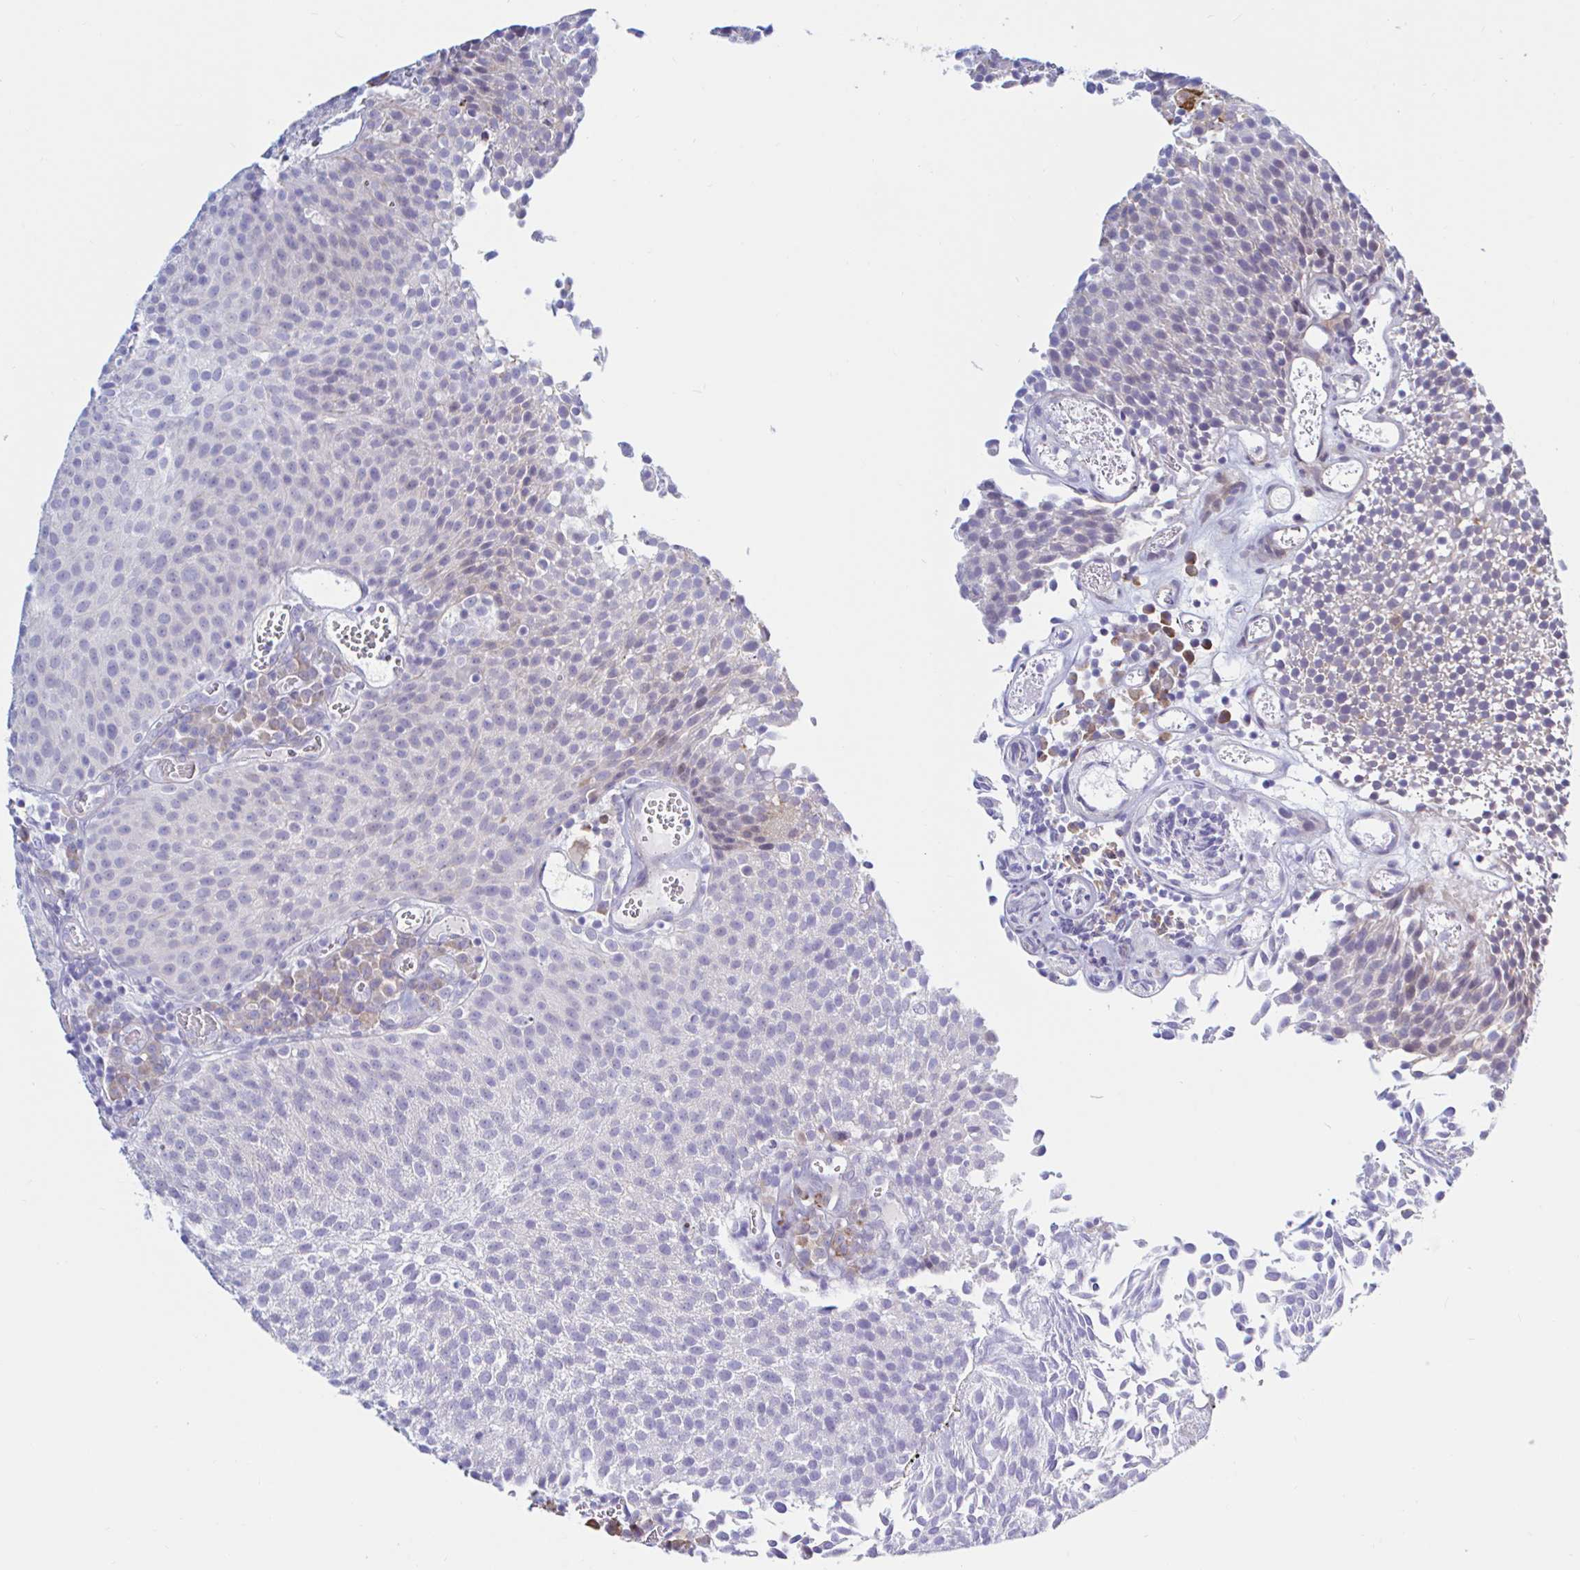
{"staining": {"intensity": "moderate", "quantity": "<25%", "location": "cytoplasmic/membranous"}, "tissue": "urothelial cancer", "cell_type": "Tumor cells", "image_type": "cancer", "snomed": [{"axis": "morphology", "description": "Urothelial carcinoma, Low grade"}, {"axis": "topography", "description": "Urinary bladder"}], "caption": "Immunohistochemistry (IHC) of human low-grade urothelial carcinoma reveals low levels of moderate cytoplasmic/membranous staining in about <25% of tumor cells.", "gene": "NBPF3", "patient": {"sex": "female", "age": 79}}